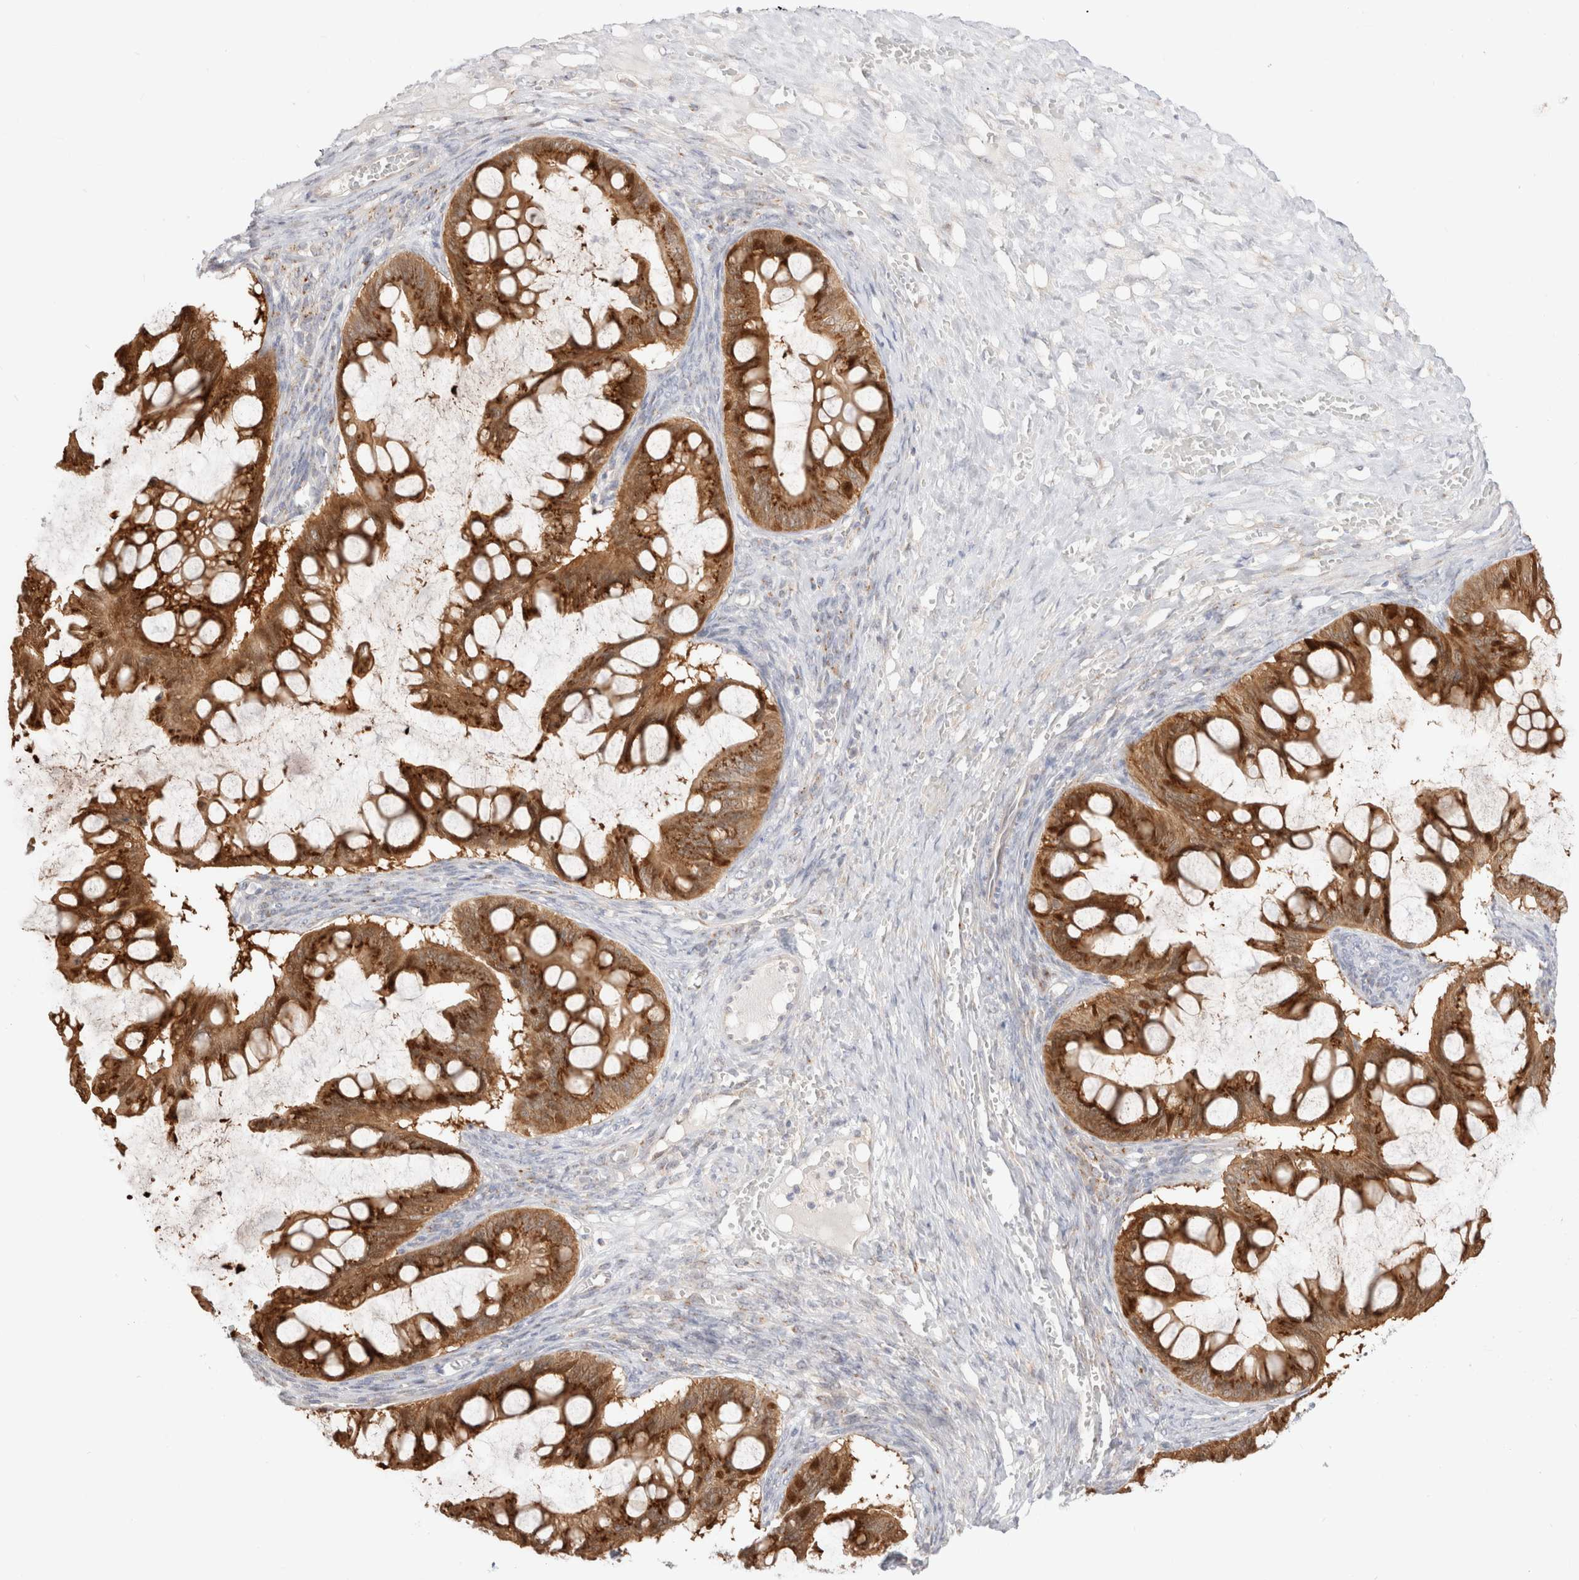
{"staining": {"intensity": "strong", "quantity": ">75%", "location": "cytoplasmic/membranous,nuclear"}, "tissue": "ovarian cancer", "cell_type": "Tumor cells", "image_type": "cancer", "snomed": [{"axis": "morphology", "description": "Cystadenocarcinoma, mucinous, NOS"}, {"axis": "topography", "description": "Ovary"}], "caption": "Ovarian cancer (mucinous cystadenocarcinoma) tissue displays strong cytoplasmic/membranous and nuclear expression in approximately >75% of tumor cells, visualized by immunohistochemistry.", "gene": "EFCAB13", "patient": {"sex": "female", "age": 73}}